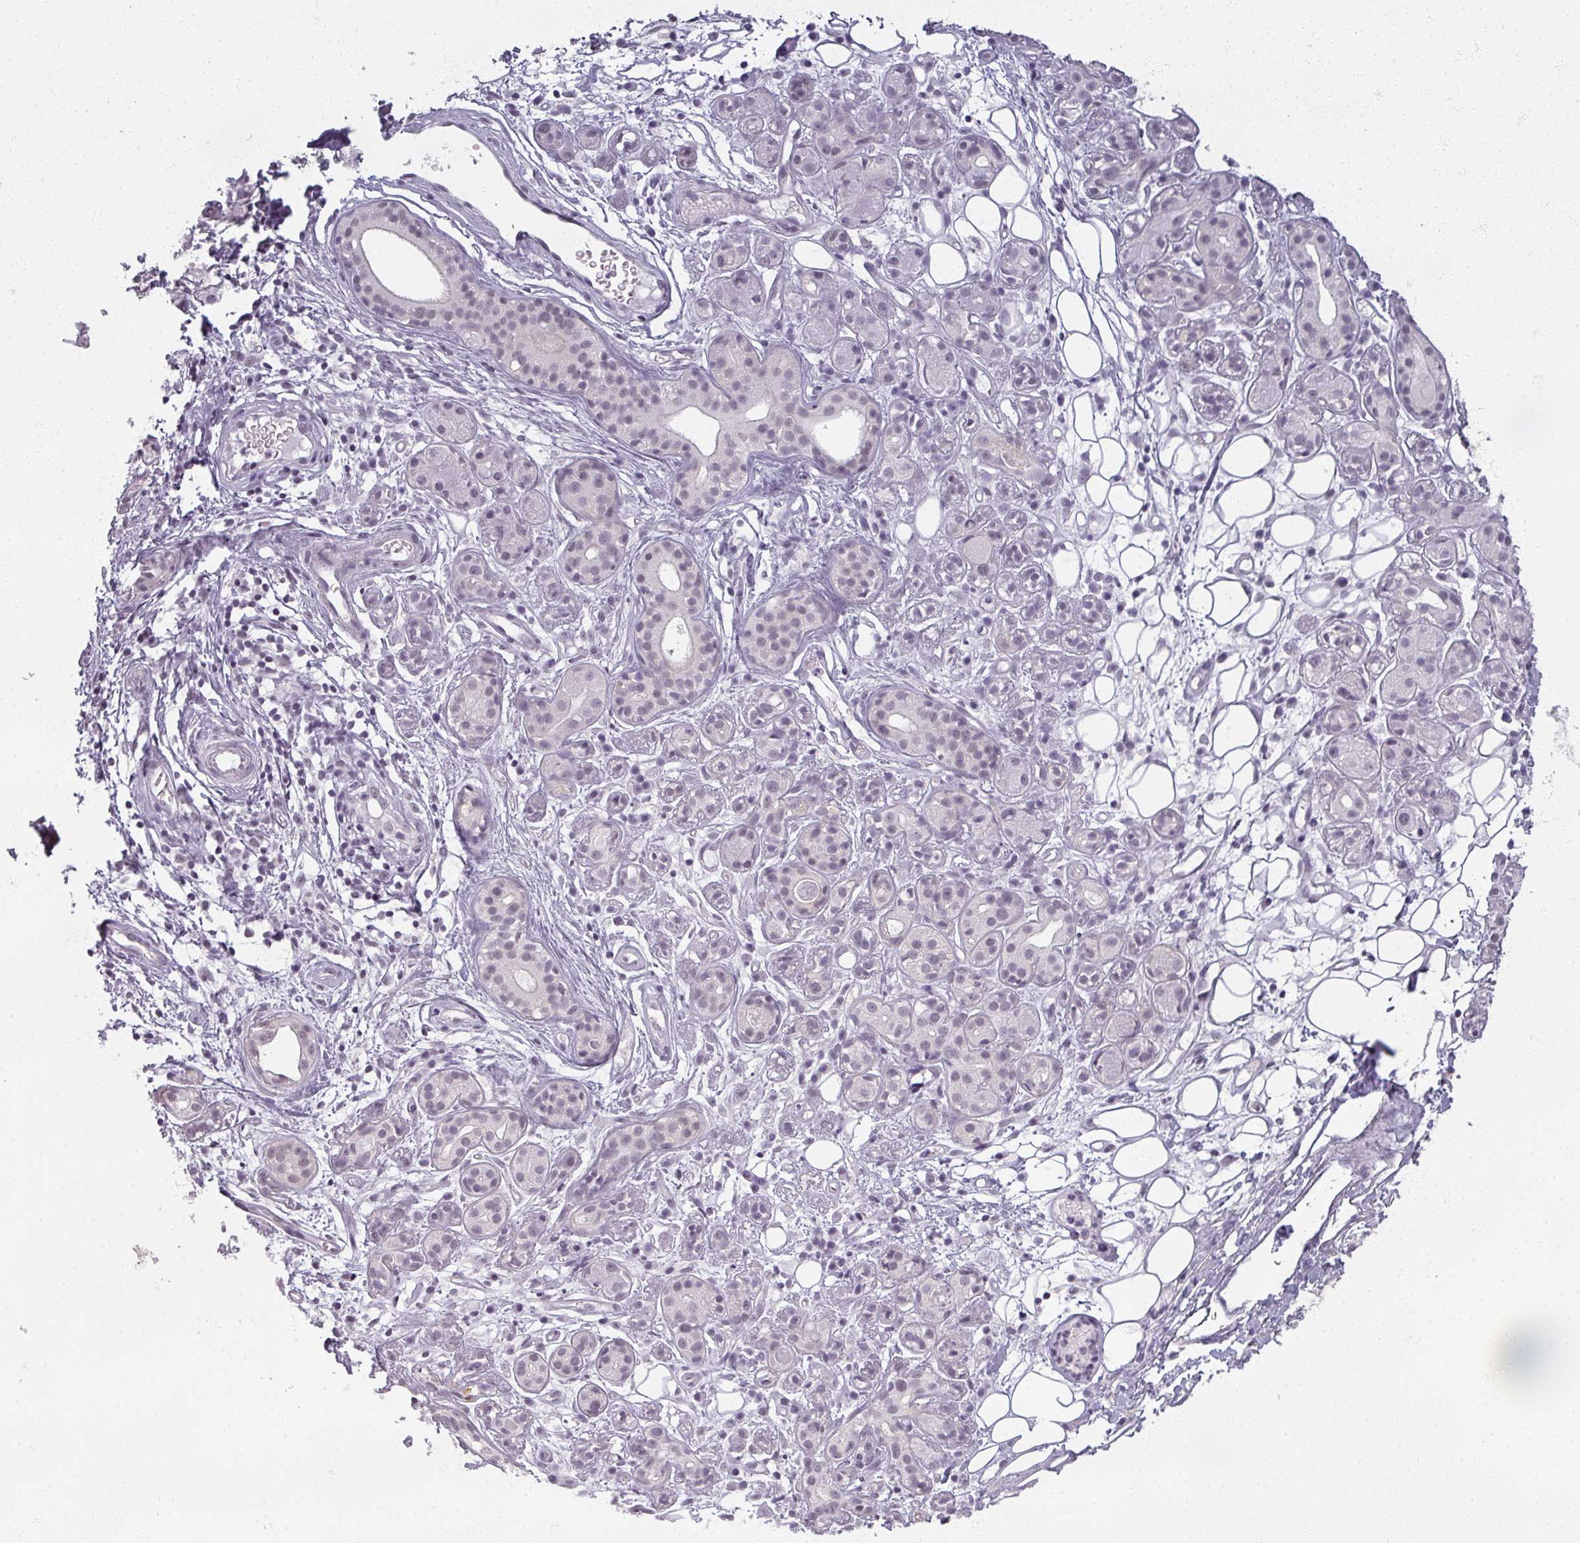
{"staining": {"intensity": "negative", "quantity": "none", "location": "none"}, "tissue": "salivary gland", "cell_type": "Glandular cells", "image_type": "normal", "snomed": [{"axis": "morphology", "description": "Normal tissue, NOS"}, {"axis": "topography", "description": "Salivary gland"}], "caption": "IHC of normal salivary gland reveals no positivity in glandular cells. Brightfield microscopy of immunohistochemistry stained with DAB (brown) and hematoxylin (blue), captured at high magnification.", "gene": "RFPL2", "patient": {"sex": "male", "age": 54}}